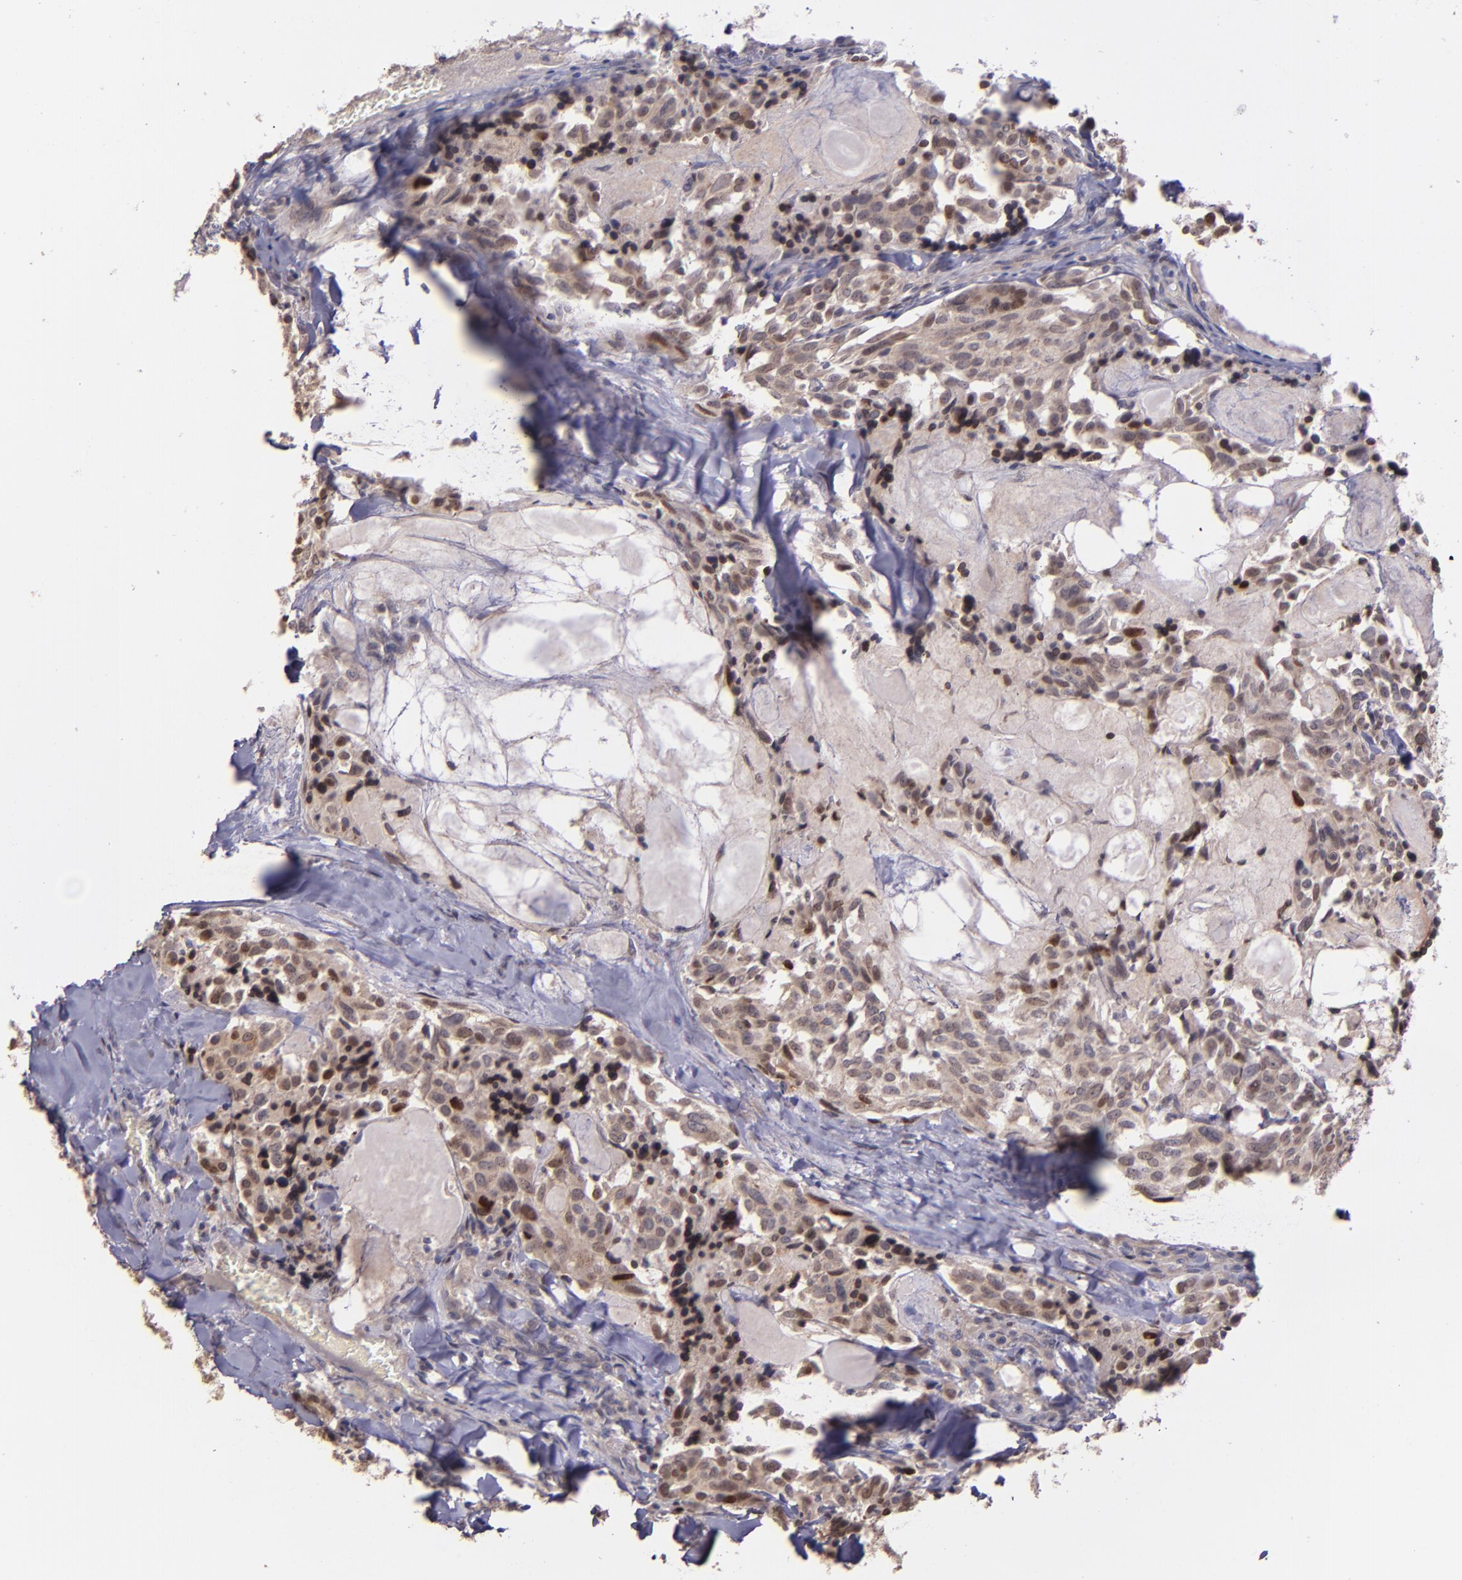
{"staining": {"intensity": "moderate", "quantity": ">75%", "location": "cytoplasmic/membranous,nuclear"}, "tissue": "thyroid cancer", "cell_type": "Tumor cells", "image_type": "cancer", "snomed": [{"axis": "morphology", "description": "Carcinoma, NOS"}, {"axis": "morphology", "description": "Carcinoid, malignant, NOS"}, {"axis": "topography", "description": "Thyroid gland"}], "caption": "Thyroid cancer (carcinoma) stained with a brown dye reveals moderate cytoplasmic/membranous and nuclear positive staining in about >75% of tumor cells.", "gene": "NUP62CL", "patient": {"sex": "male", "age": 33}}